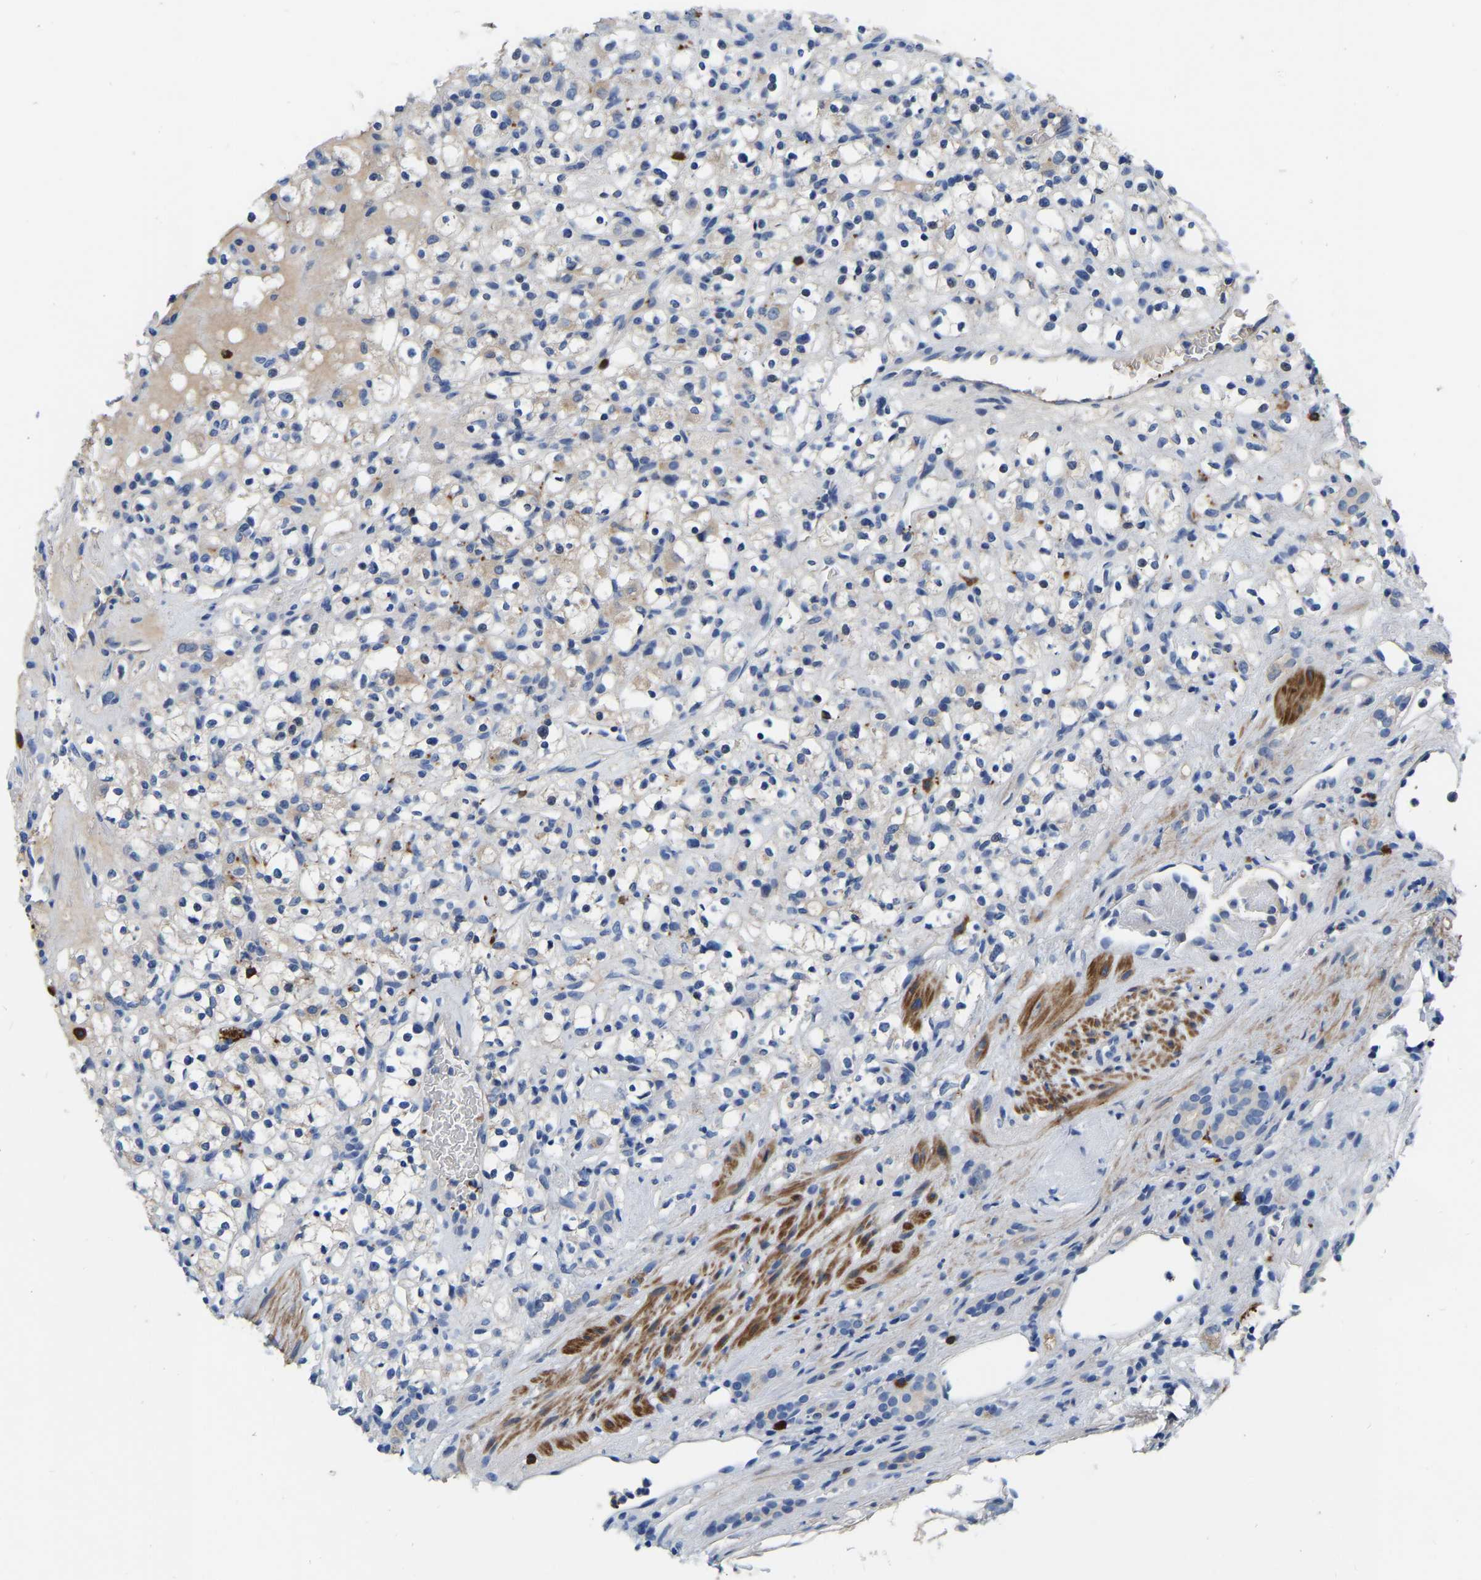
{"staining": {"intensity": "negative", "quantity": "none", "location": "none"}, "tissue": "renal cancer", "cell_type": "Tumor cells", "image_type": "cancer", "snomed": [{"axis": "morphology", "description": "Normal tissue, NOS"}, {"axis": "morphology", "description": "Adenocarcinoma, NOS"}, {"axis": "topography", "description": "Kidney"}], "caption": "A photomicrograph of human renal cancer (adenocarcinoma) is negative for staining in tumor cells.", "gene": "RAB27B", "patient": {"sex": "female", "age": 72}}